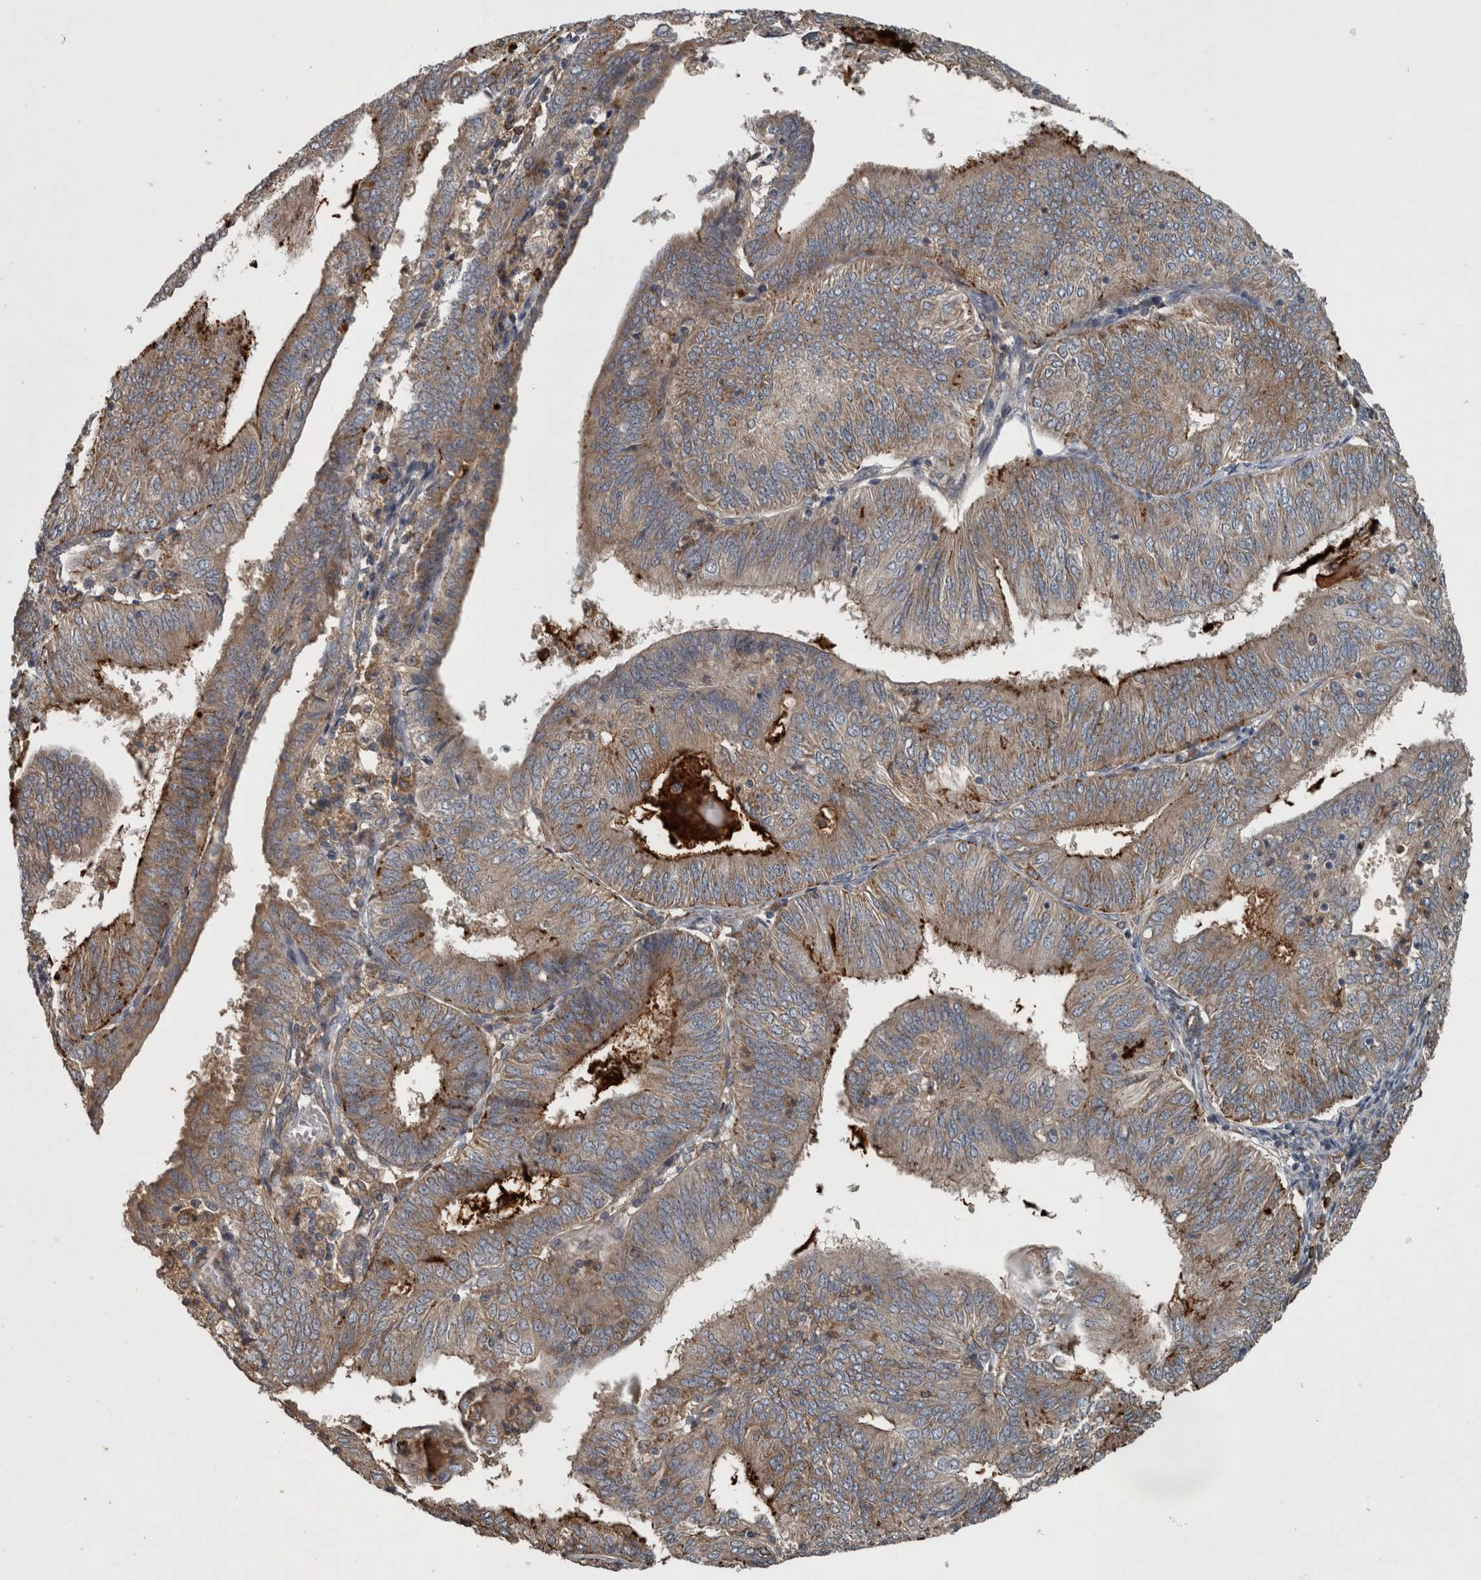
{"staining": {"intensity": "moderate", "quantity": "25%-75%", "location": "cytoplasmic/membranous"}, "tissue": "endometrial cancer", "cell_type": "Tumor cells", "image_type": "cancer", "snomed": [{"axis": "morphology", "description": "Adenocarcinoma, NOS"}, {"axis": "topography", "description": "Endometrium"}], "caption": "A high-resolution micrograph shows IHC staining of endometrial adenocarcinoma, which reveals moderate cytoplasmic/membranous staining in approximately 25%-75% of tumor cells.", "gene": "EXOC8", "patient": {"sex": "female", "age": 58}}